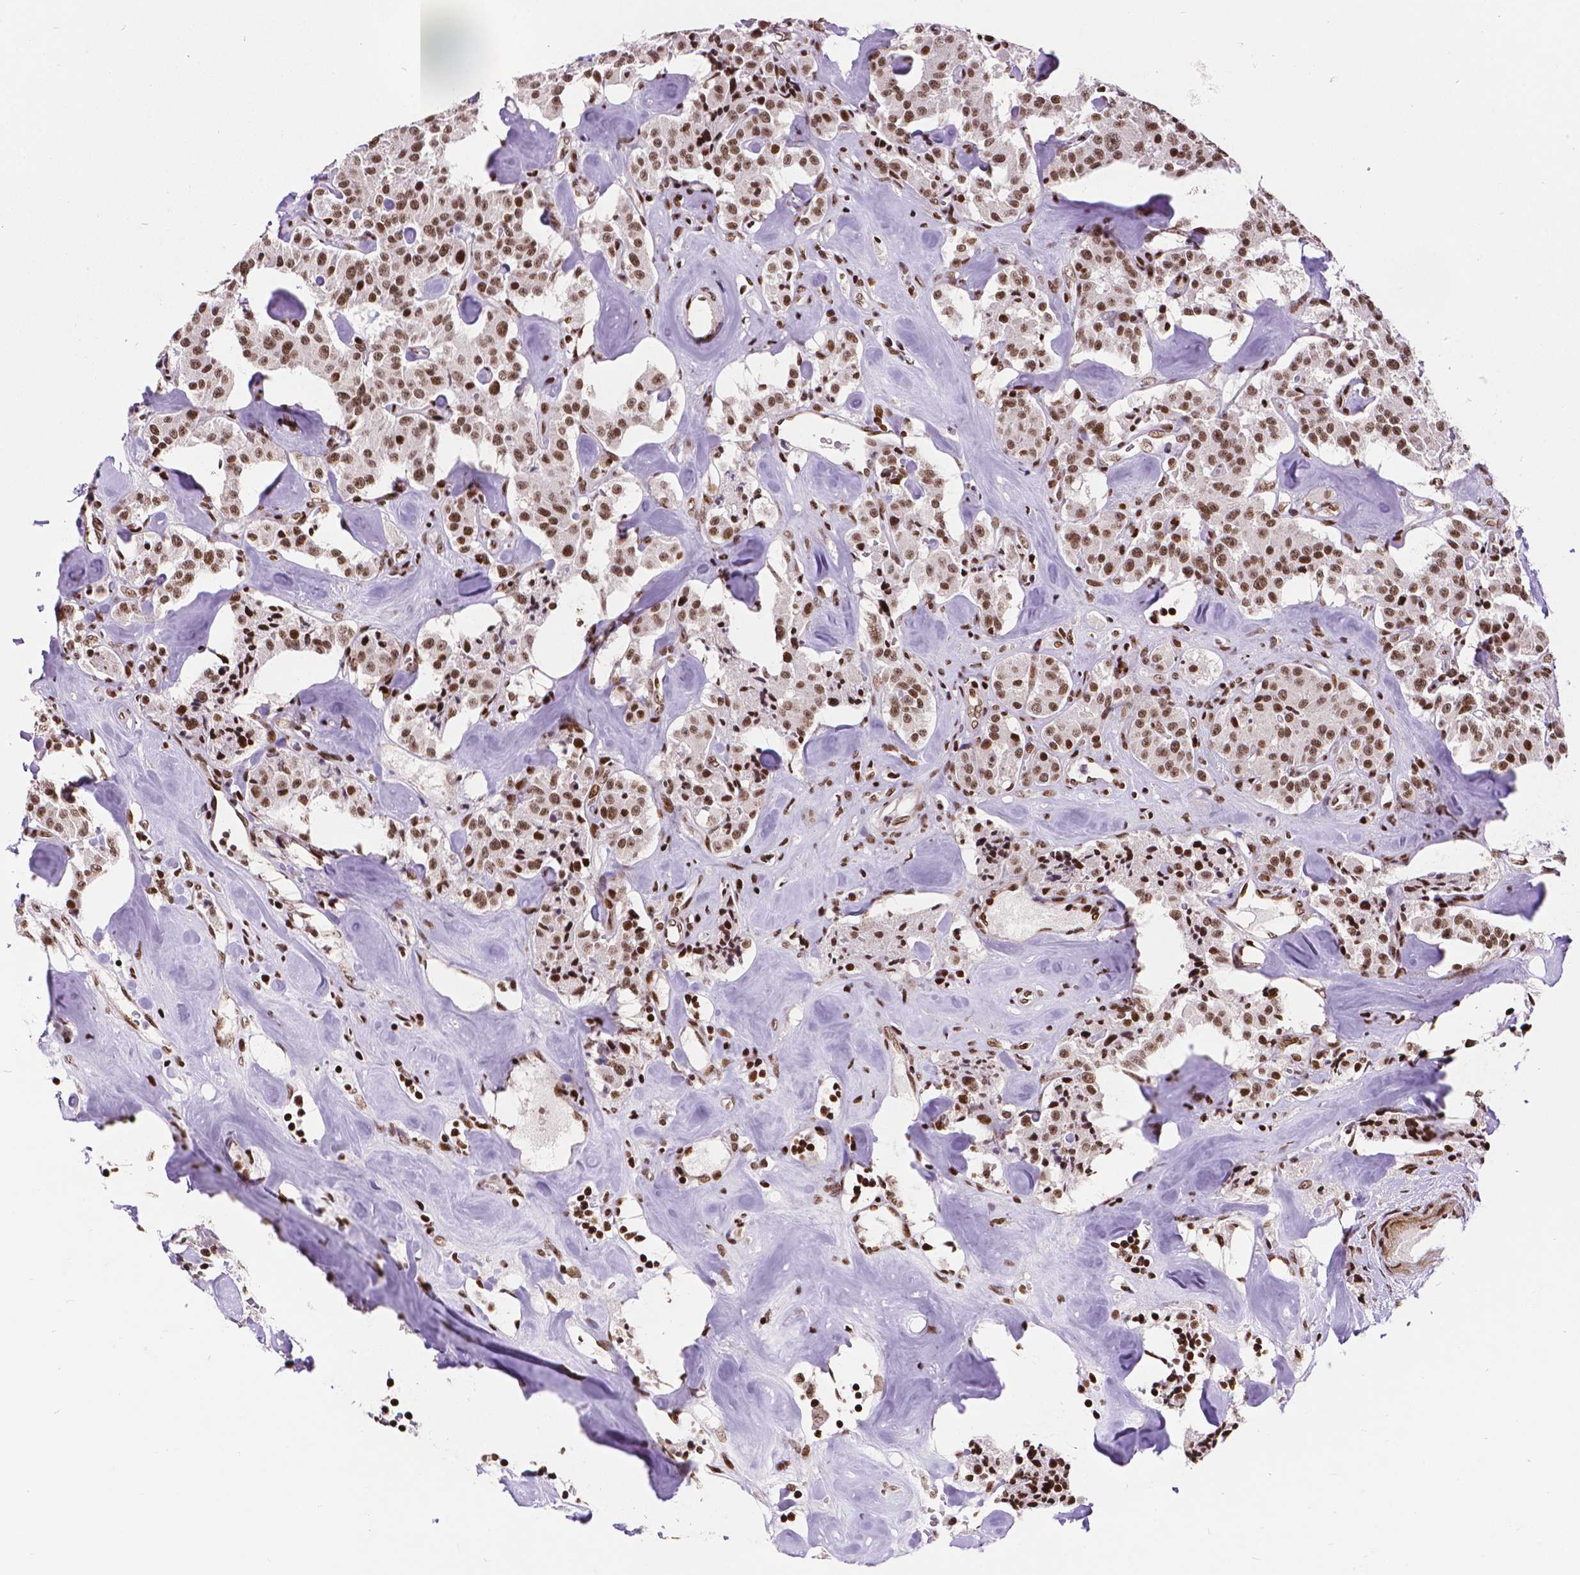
{"staining": {"intensity": "moderate", "quantity": ">75%", "location": "nuclear"}, "tissue": "carcinoid", "cell_type": "Tumor cells", "image_type": "cancer", "snomed": [{"axis": "morphology", "description": "Carcinoid, malignant, NOS"}, {"axis": "topography", "description": "Pancreas"}], "caption": "Carcinoid (malignant) tissue demonstrates moderate nuclear staining in approximately >75% of tumor cells, visualized by immunohistochemistry.", "gene": "CTCF", "patient": {"sex": "male", "age": 41}}